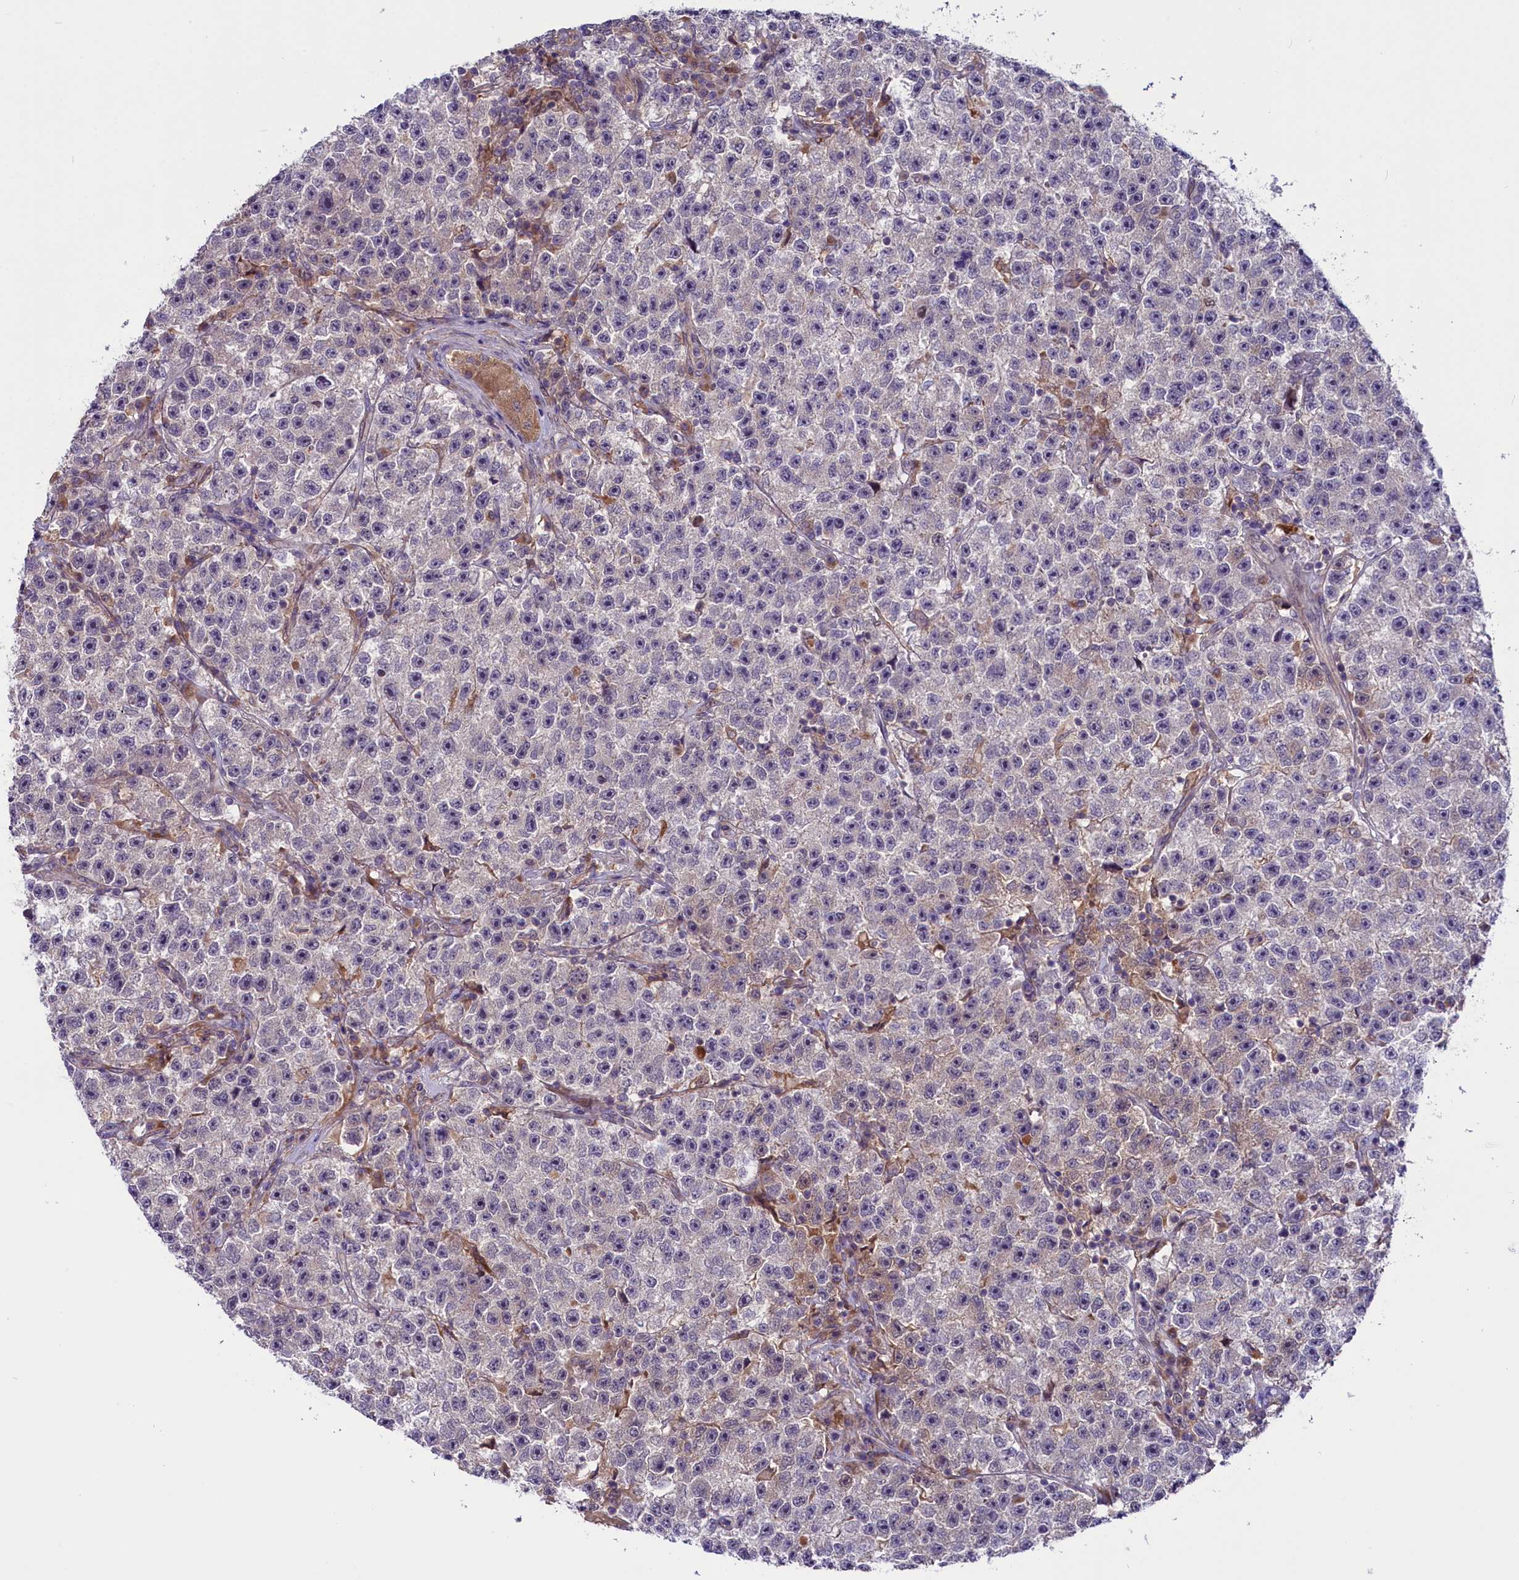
{"staining": {"intensity": "negative", "quantity": "none", "location": "none"}, "tissue": "testis cancer", "cell_type": "Tumor cells", "image_type": "cancer", "snomed": [{"axis": "morphology", "description": "Seminoma, NOS"}, {"axis": "topography", "description": "Testis"}], "caption": "Histopathology image shows no protein positivity in tumor cells of testis seminoma tissue.", "gene": "COG8", "patient": {"sex": "male", "age": 22}}